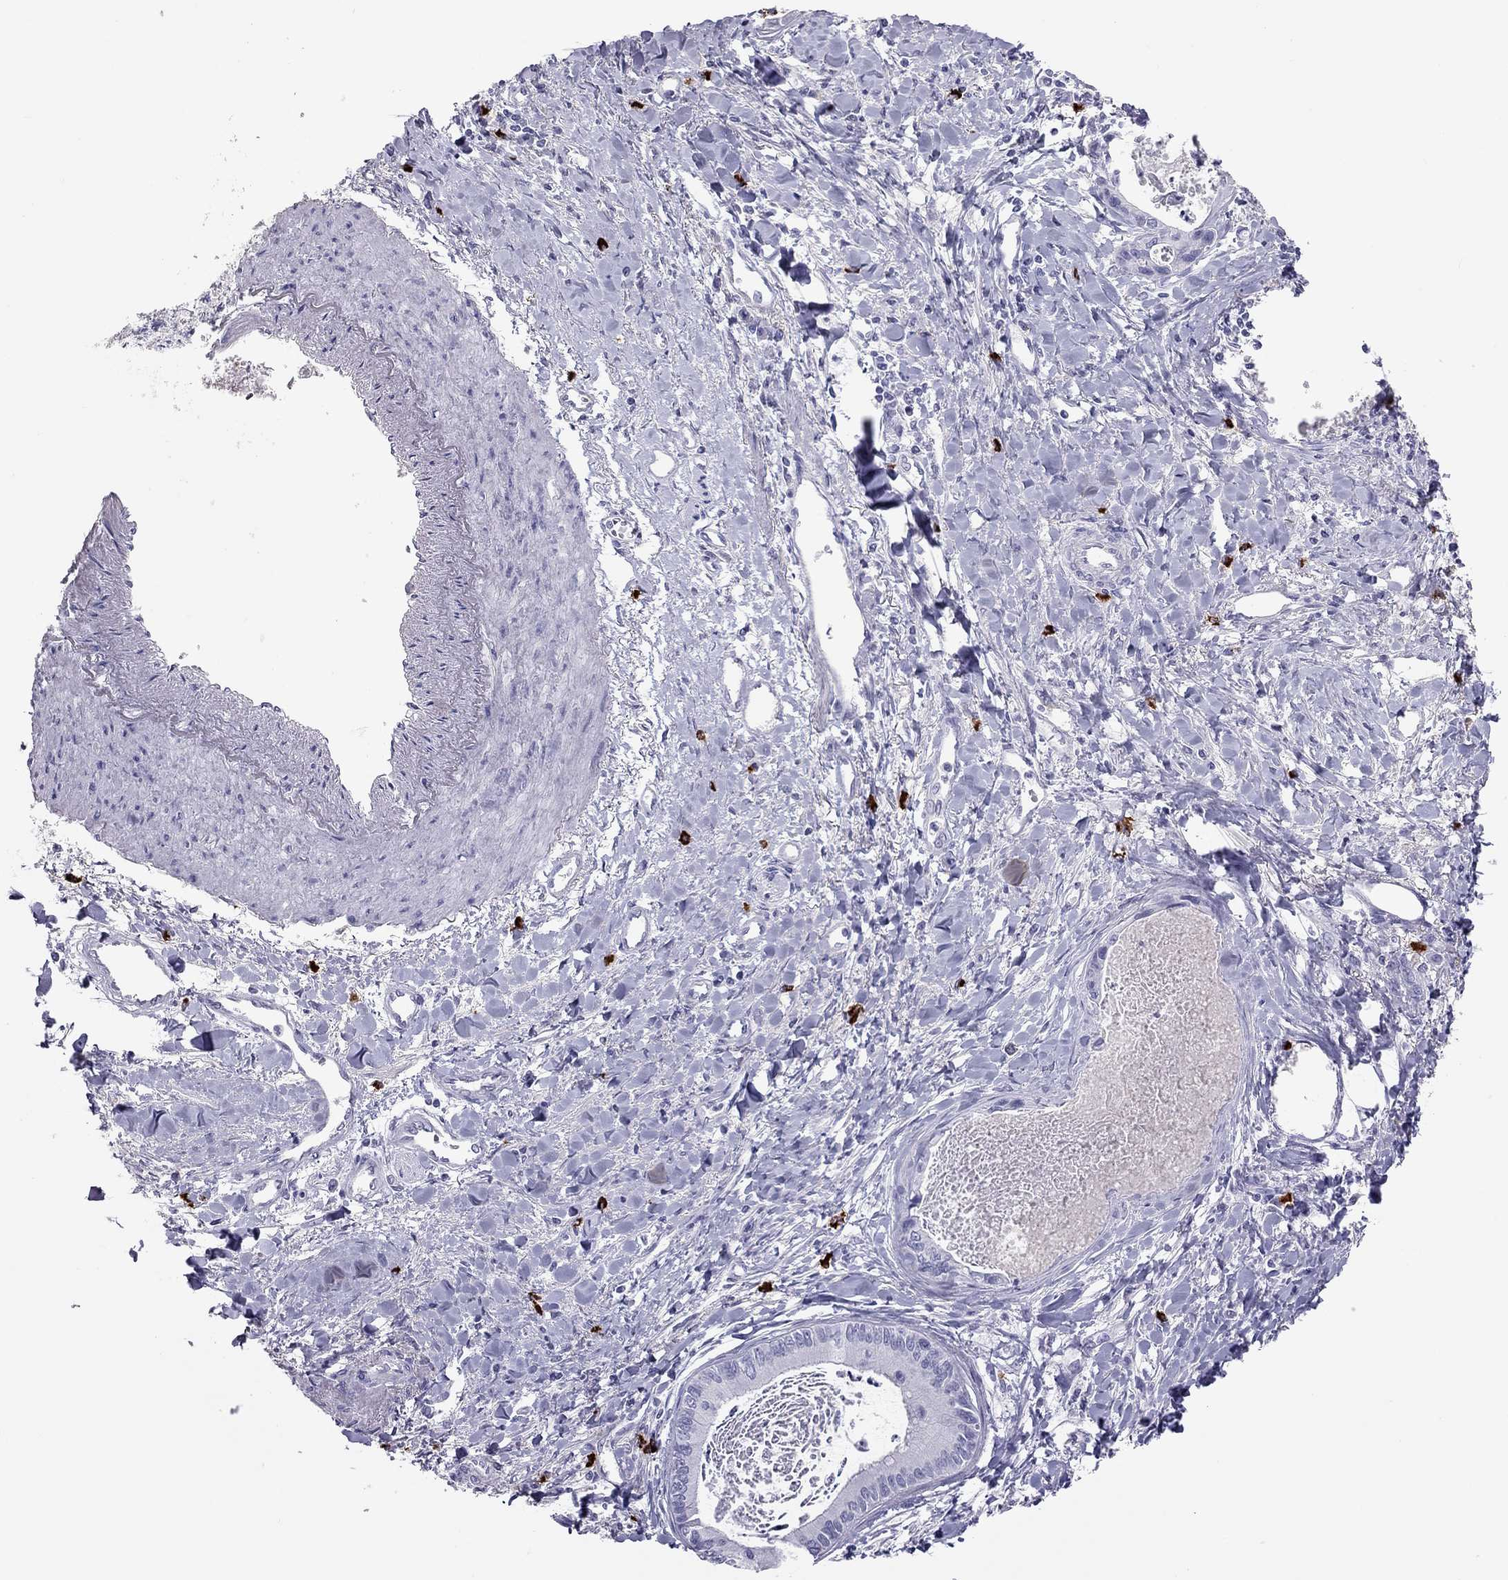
{"staining": {"intensity": "negative", "quantity": "none", "location": "none"}, "tissue": "liver cancer", "cell_type": "Tumor cells", "image_type": "cancer", "snomed": [{"axis": "morphology", "description": "Cholangiocarcinoma"}, {"axis": "topography", "description": "Liver"}], "caption": "Immunohistochemical staining of liver cancer displays no significant positivity in tumor cells.", "gene": "IL17REL", "patient": {"sex": "male", "age": 66}}